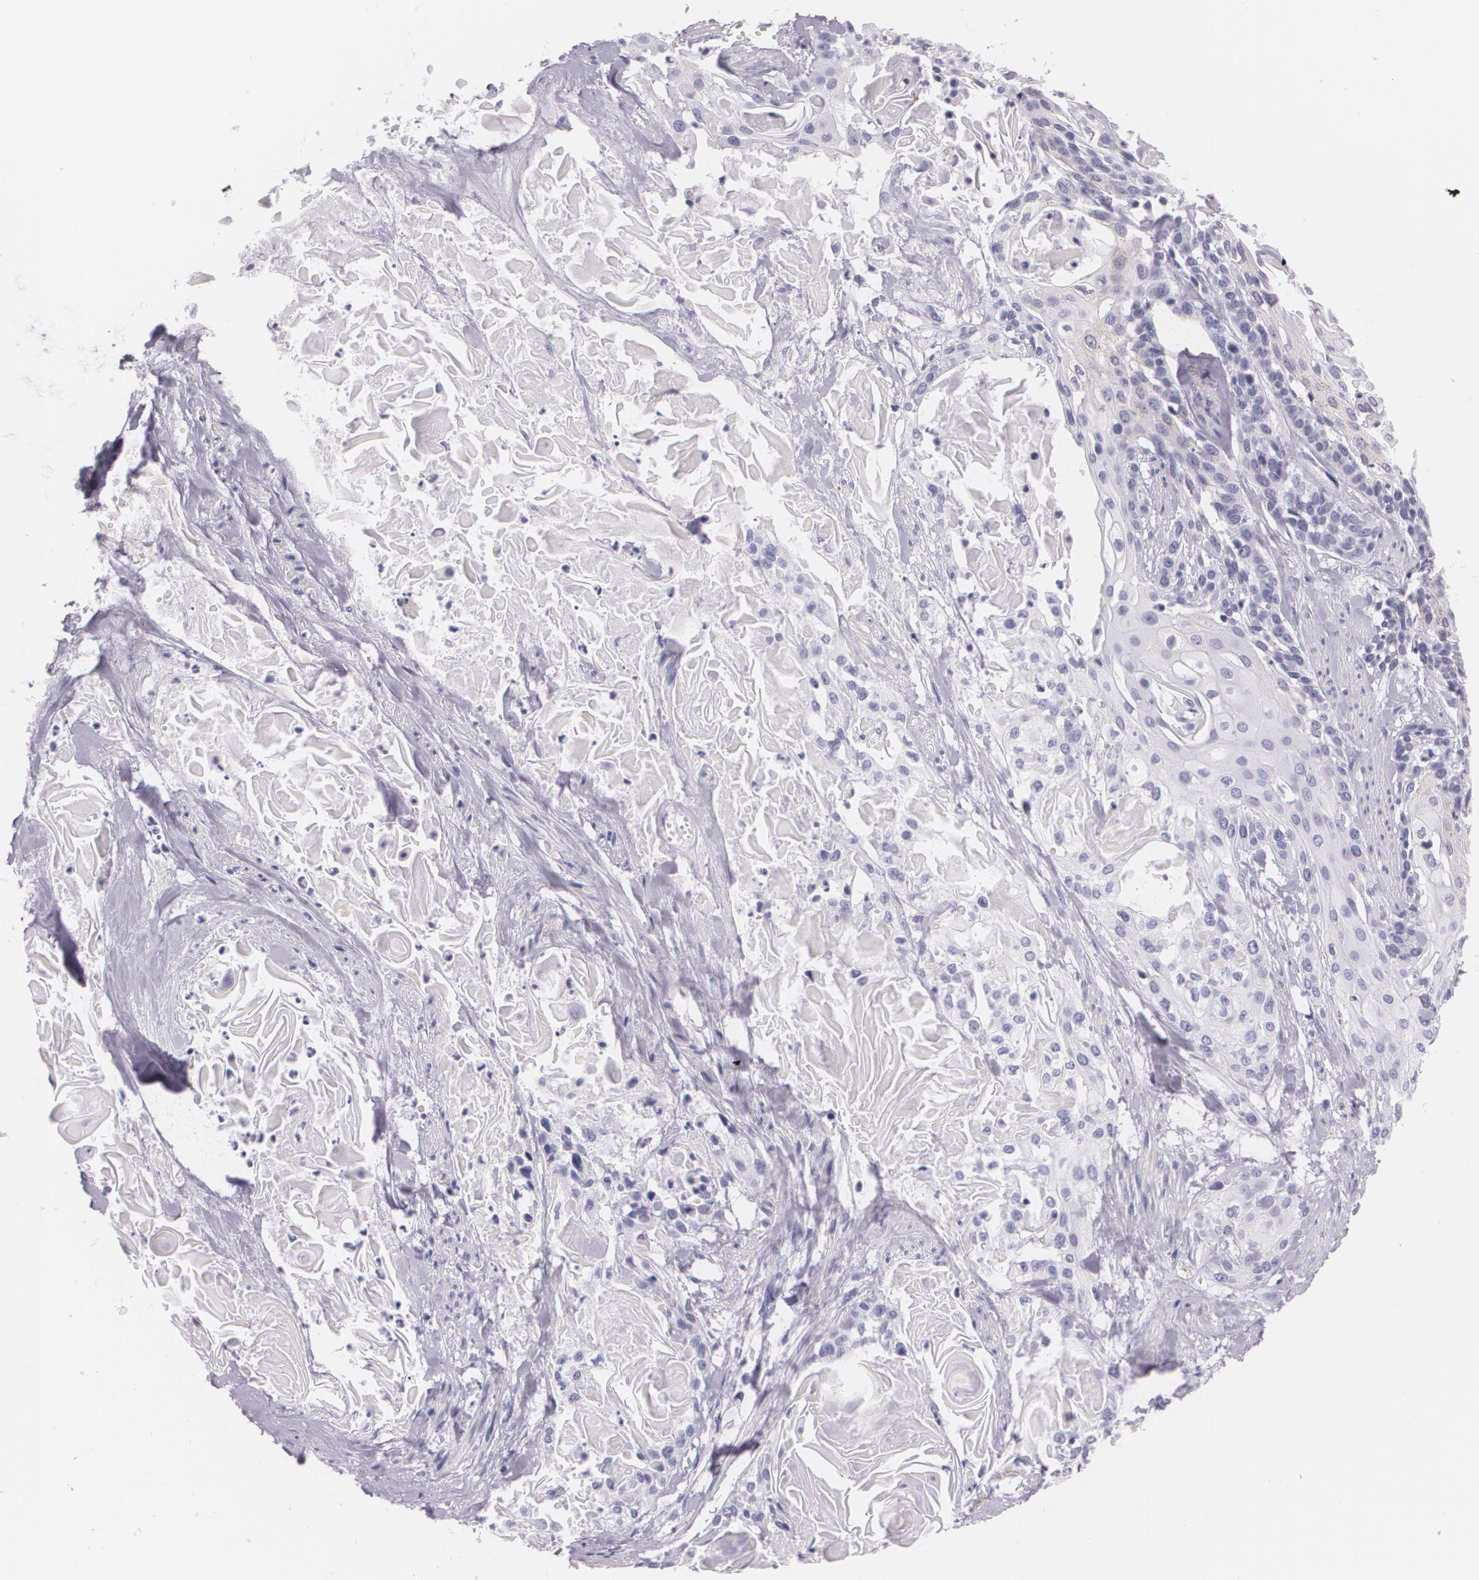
{"staining": {"intensity": "negative", "quantity": "none", "location": "none"}, "tissue": "cervical cancer", "cell_type": "Tumor cells", "image_type": "cancer", "snomed": [{"axis": "morphology", "description": "Squamous cell carcinoma, NOS"}, {"axis": "topography", "description": "Cervix"}], "caption": "Cervical cancer was stained to show a protein in brown. There is no significant expression in tumor cells.", "gene": "DLG4", "patient": {"sex": "female", "age": 57}}